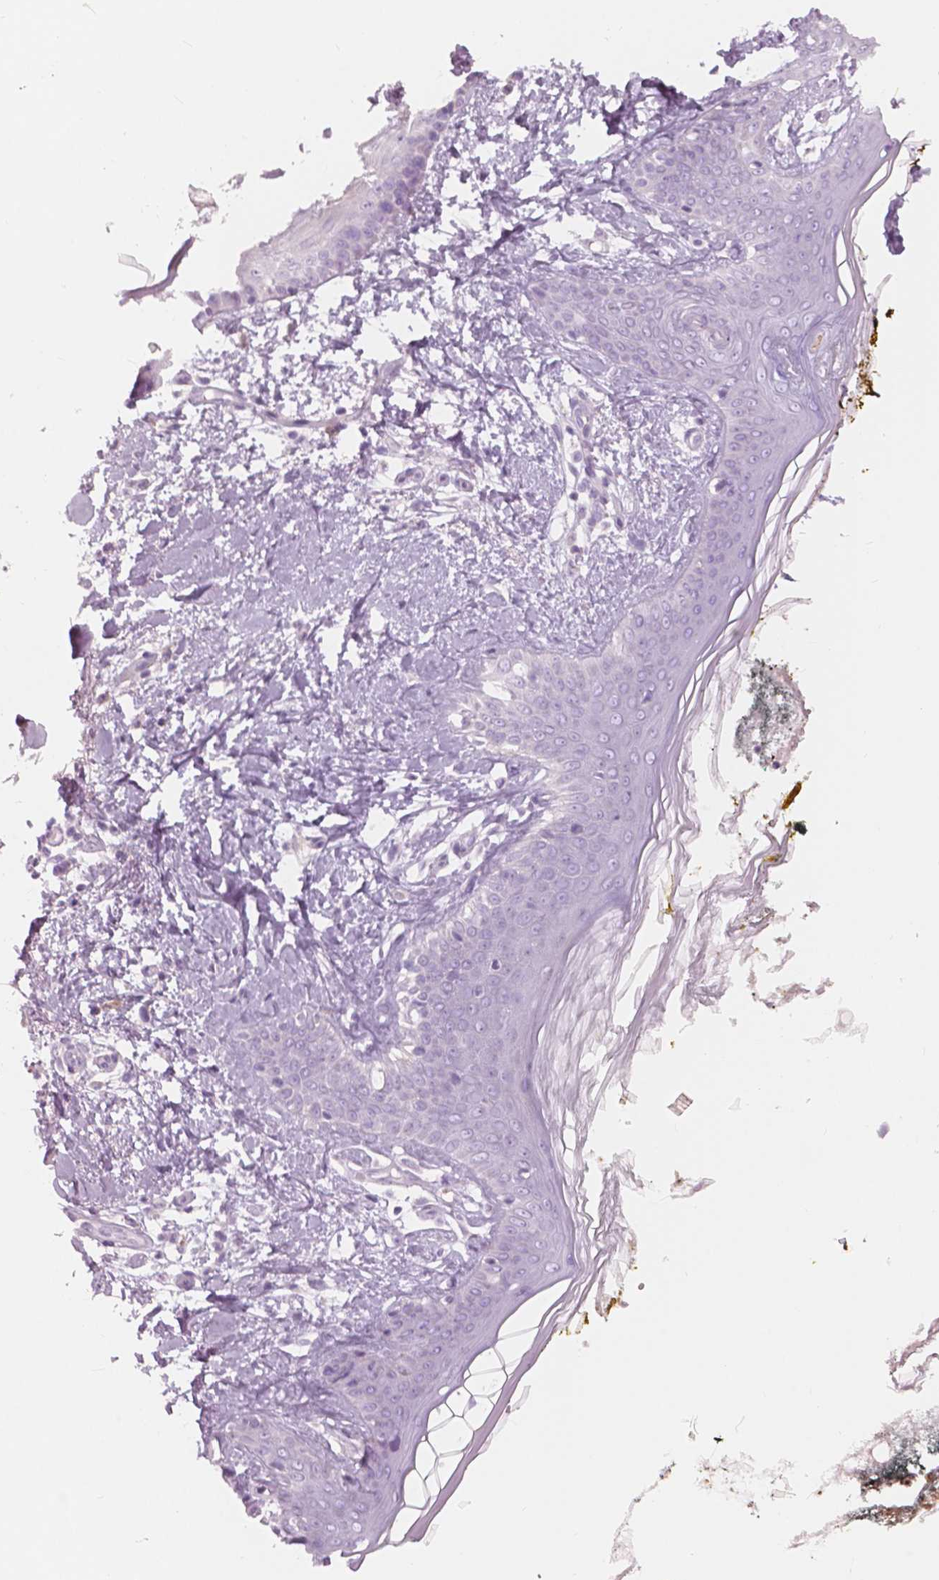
{"staining": {"intensity": "negative", "quantity": "none", "location": "none"}, "tissue": "skin", "cell_type": "Fibroblasts", "image_type": "normal", "snomed": [{"axis": "morphology", "description": "Normal tissue, NOS"}, {"axis": "topography", "description": "Skin"}], "caption": "Protein analysis of benign skin shows no significant expression in fibroblasts. The staining is performed using DAB (3,3'-diaminobenzidine) brown chromogen with nuclei counter-stained in using hematoxylin.", "gene": "CXCR2", "patient": {"sex": "female", "age": 34}}